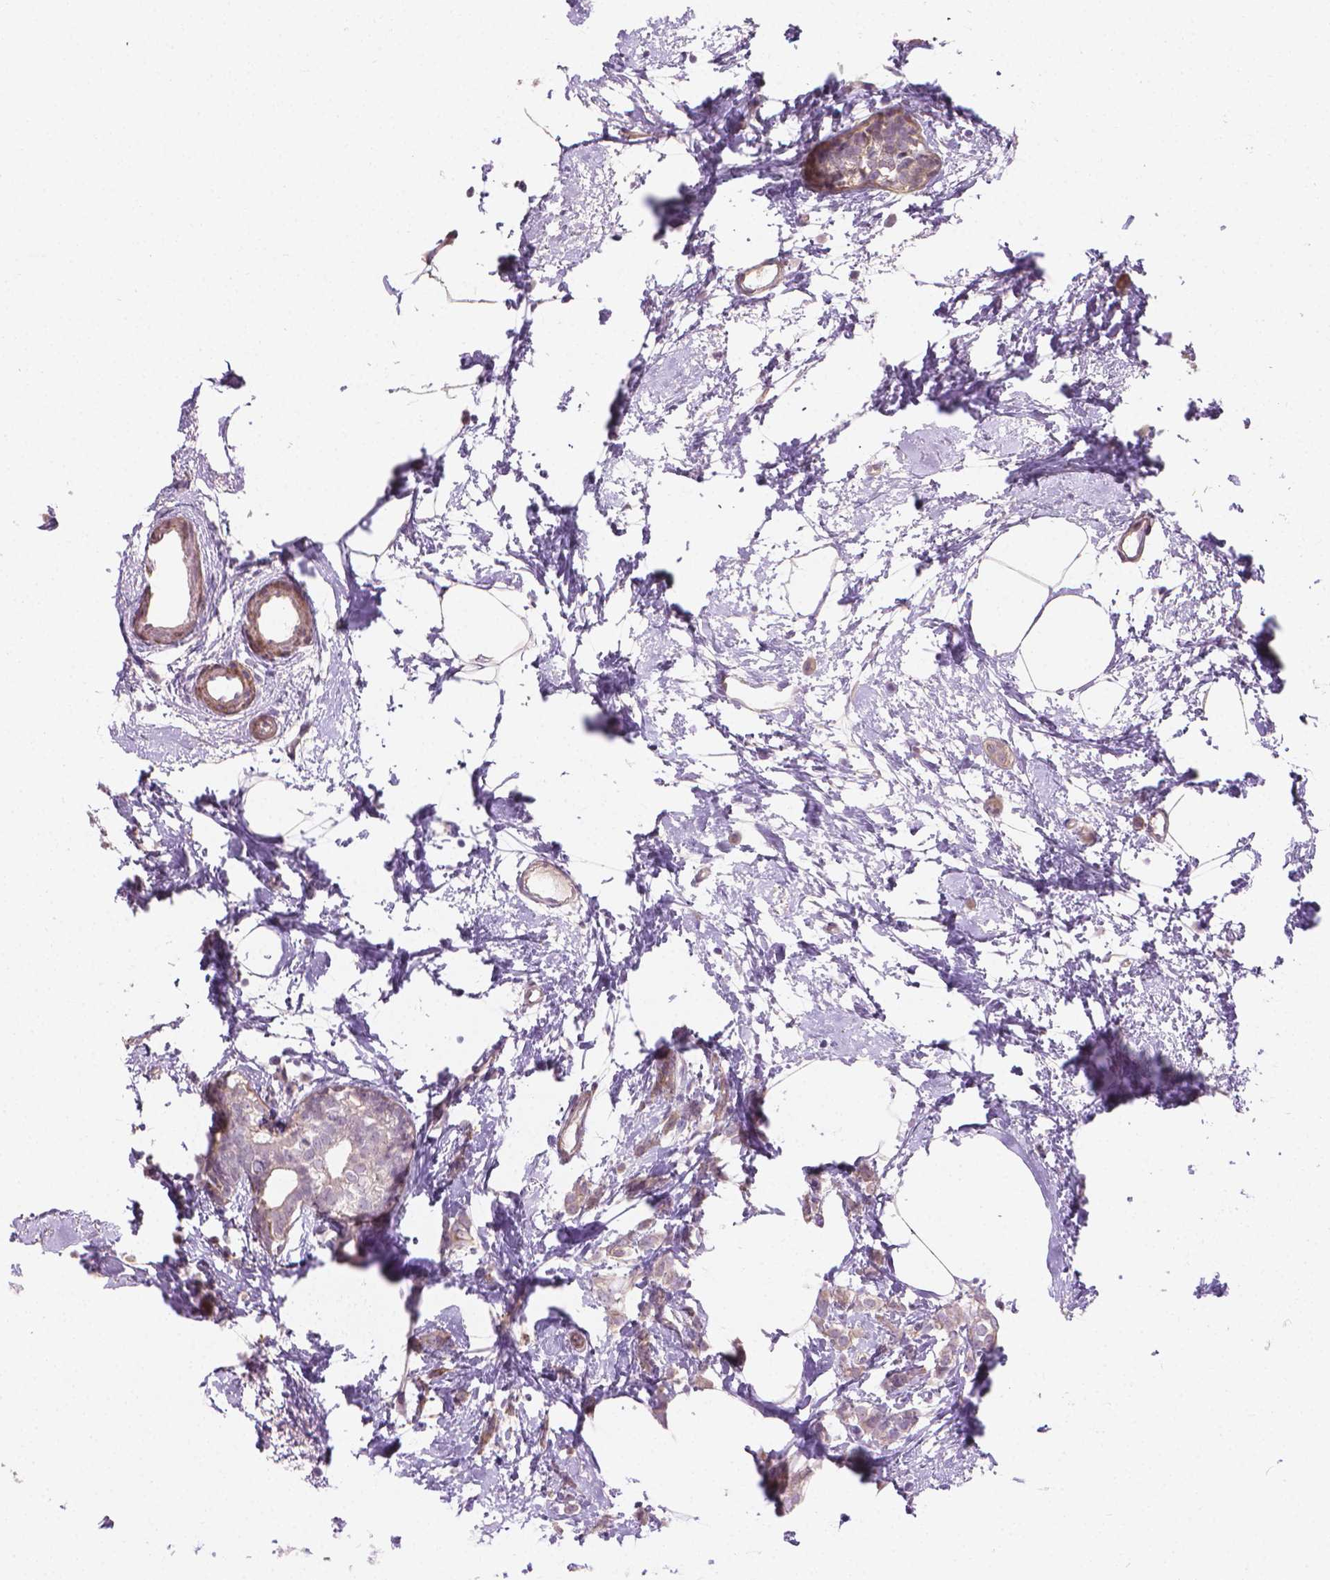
{"staining": {"intensity": "weak", "quantity": ">75%", "location": "cytoplasmic/membranous"}, "tissue": "breast cancer", "cell_type": "Tumor cells", "image_type": "cancer", "snomed": [{"axis": "morphology", "description": "Duct carcinoma"}, {"axis": "topography", "description": "Breast"}], "caption": "Immunohistochemical staining of human breast cancer displays low levels of weak cytoplasmic/membranous protein positivity in about >75% of tumor cells. Immunohistochemistry stains the protein in brown and the nuclei are stained blue.", "gene": "GSDMA", "patient": {"sex": "female", "age": 40}}